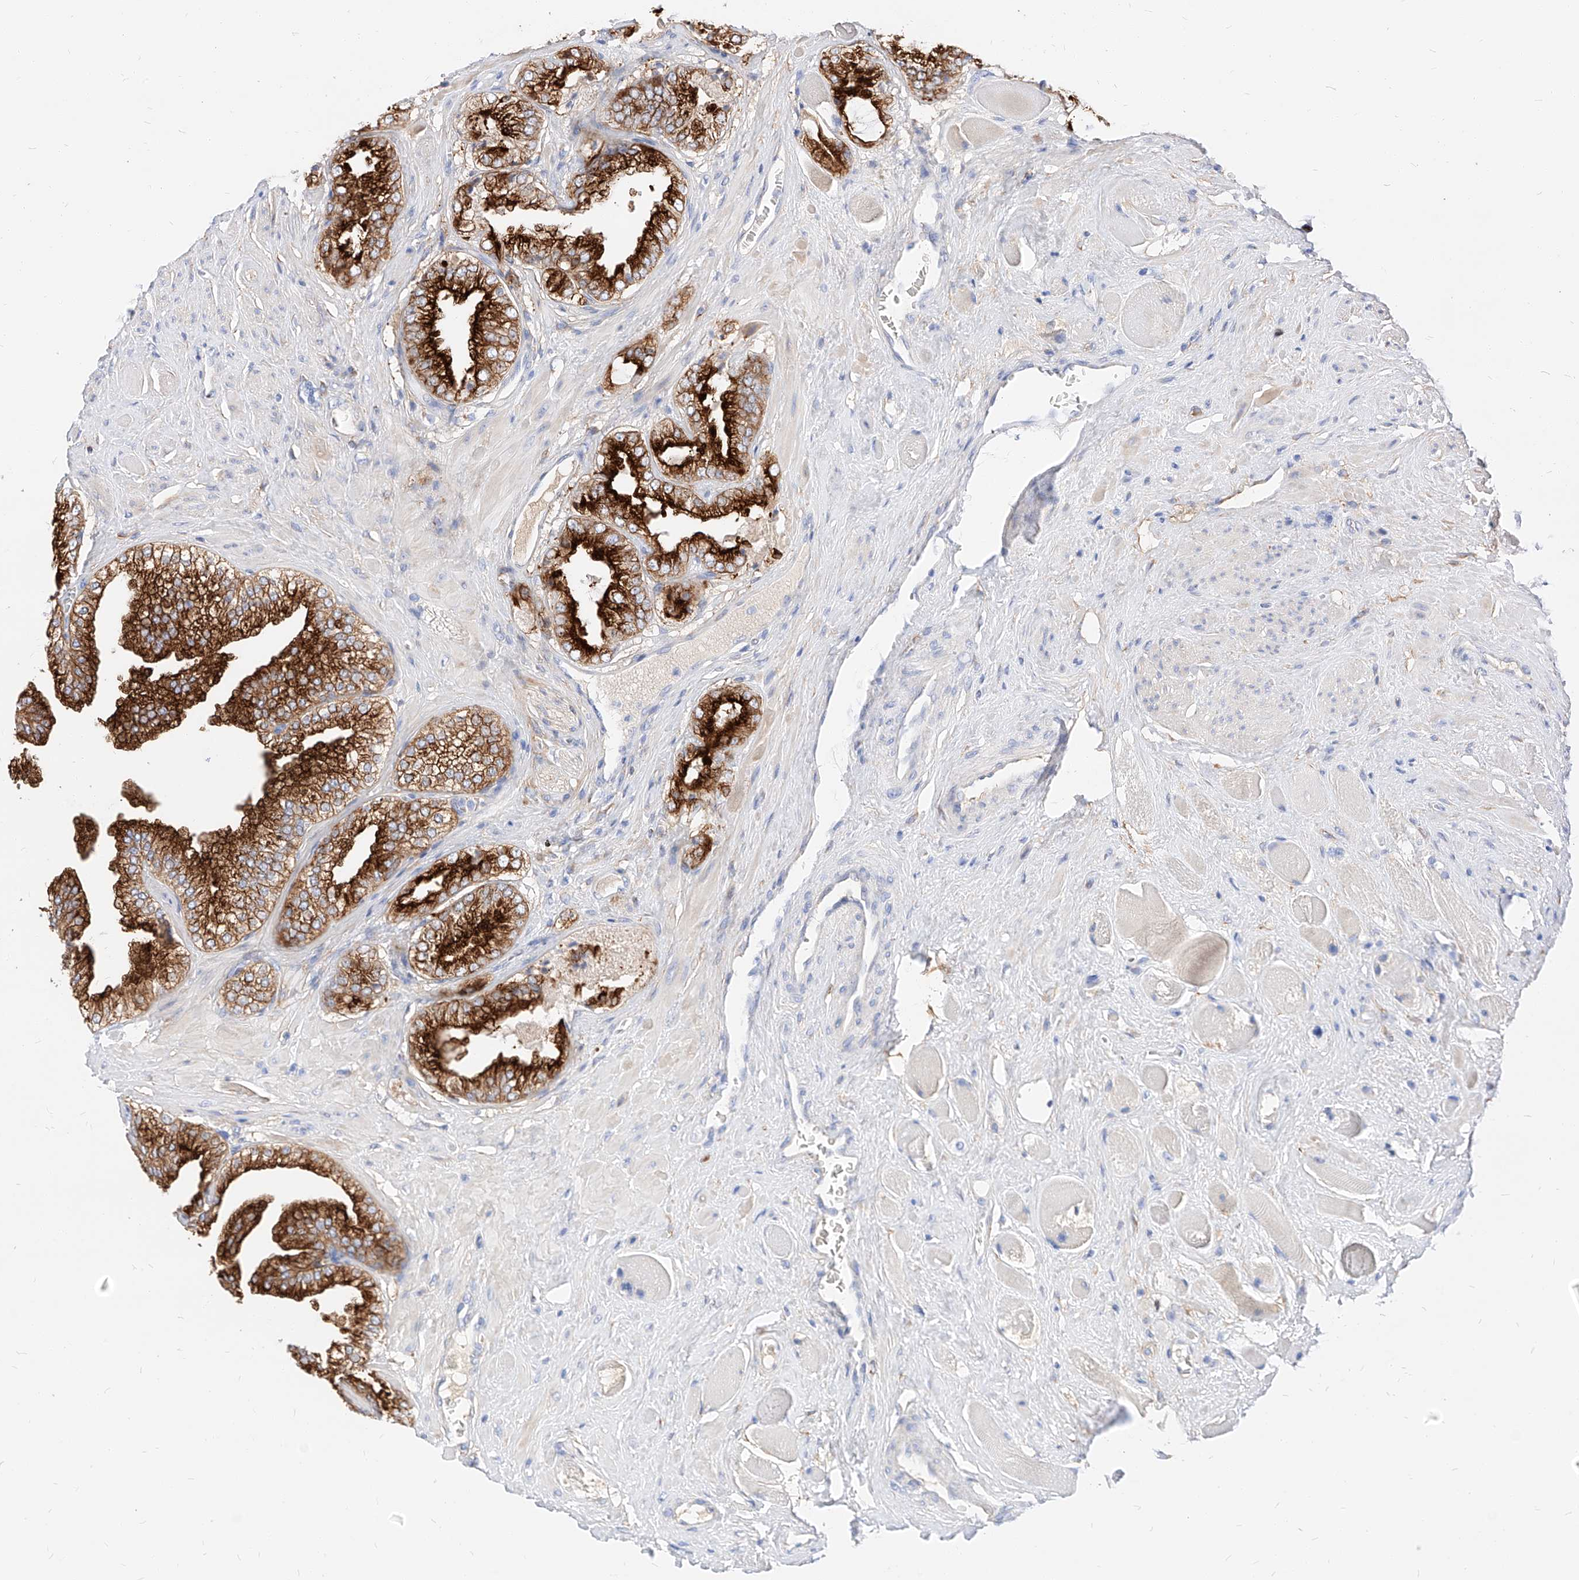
{"staining": {"intensity": "strong", "quantity": ">75%", "location": "cytoplasmic/membranous"}, "tissue": "prostate cancer", "cell_type": "Tumor cells", "image_type": "cancer", "snomed": [{"axis": "morphology", "description": "Adenocarcinoma, High grade"}, {"axis": "topography", "description": "Prostate"}], "caption": "Prostate cancer (adenocarcinoma (high-grade)) stained with DAB immunohistochemistry (IHC) demonstrates high levels of strong cytoplasmic/membranous positivity in approximately >75% of tumor cells.", "gene": "MAP7", "patient": {"sex": "male", "age": 58}}